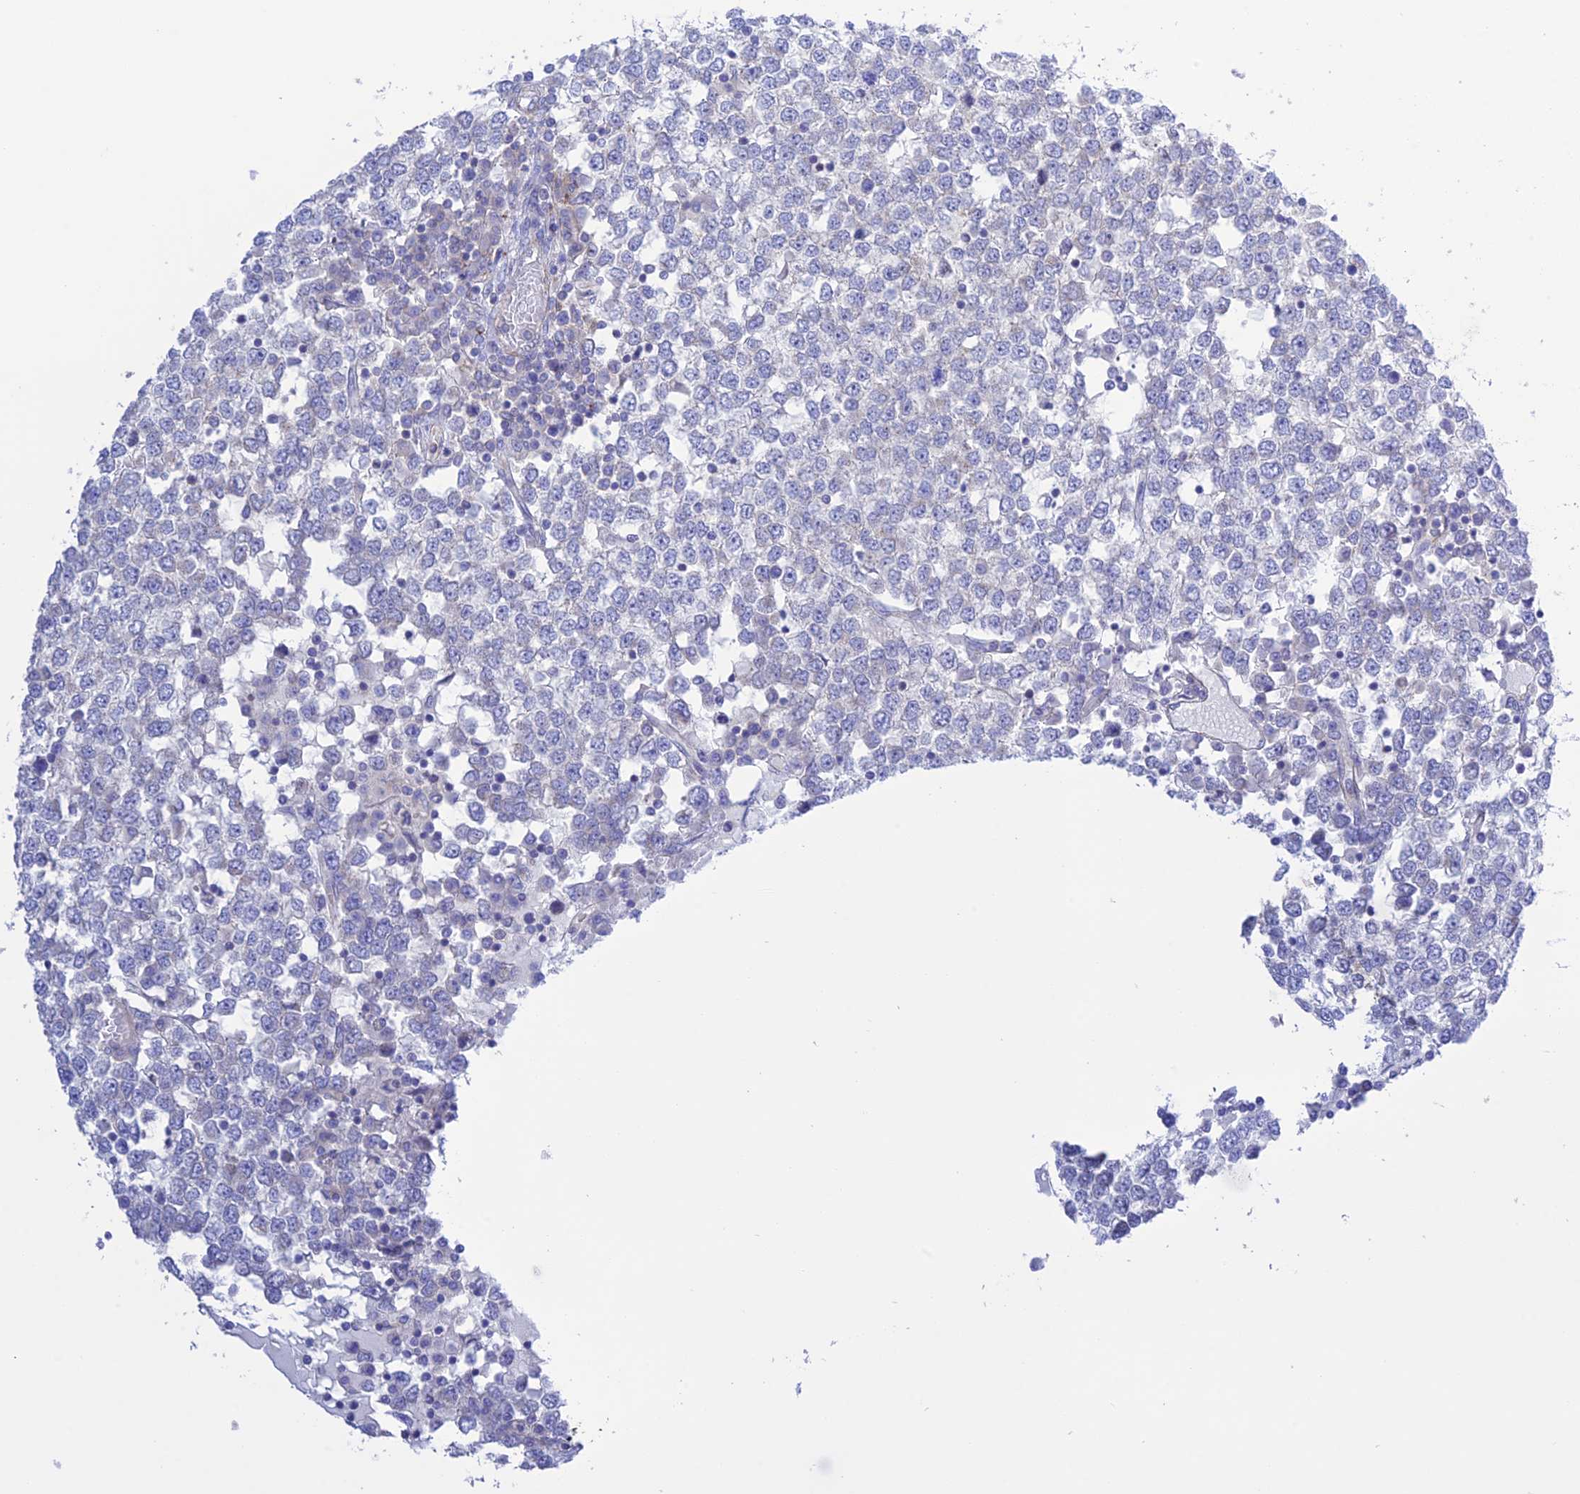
{"staining": {"intensity": "negative", "quantity": "none", "location": "none"}, "tissue": "testis cancer", "cell_type": "Tumor cells", "image_type": "cancer", "snomed": [{"axis": "morphology", "description": "Seminoma, NOS"}, {"axis": "topography", "description": "Testis"}], "caption": "Immunohistochemistry (IHC) of human testis seminoma exhibits no expression in tumor cells.", "gene": "CHSY3", "patient": {"sex": "male", "age": 65}}